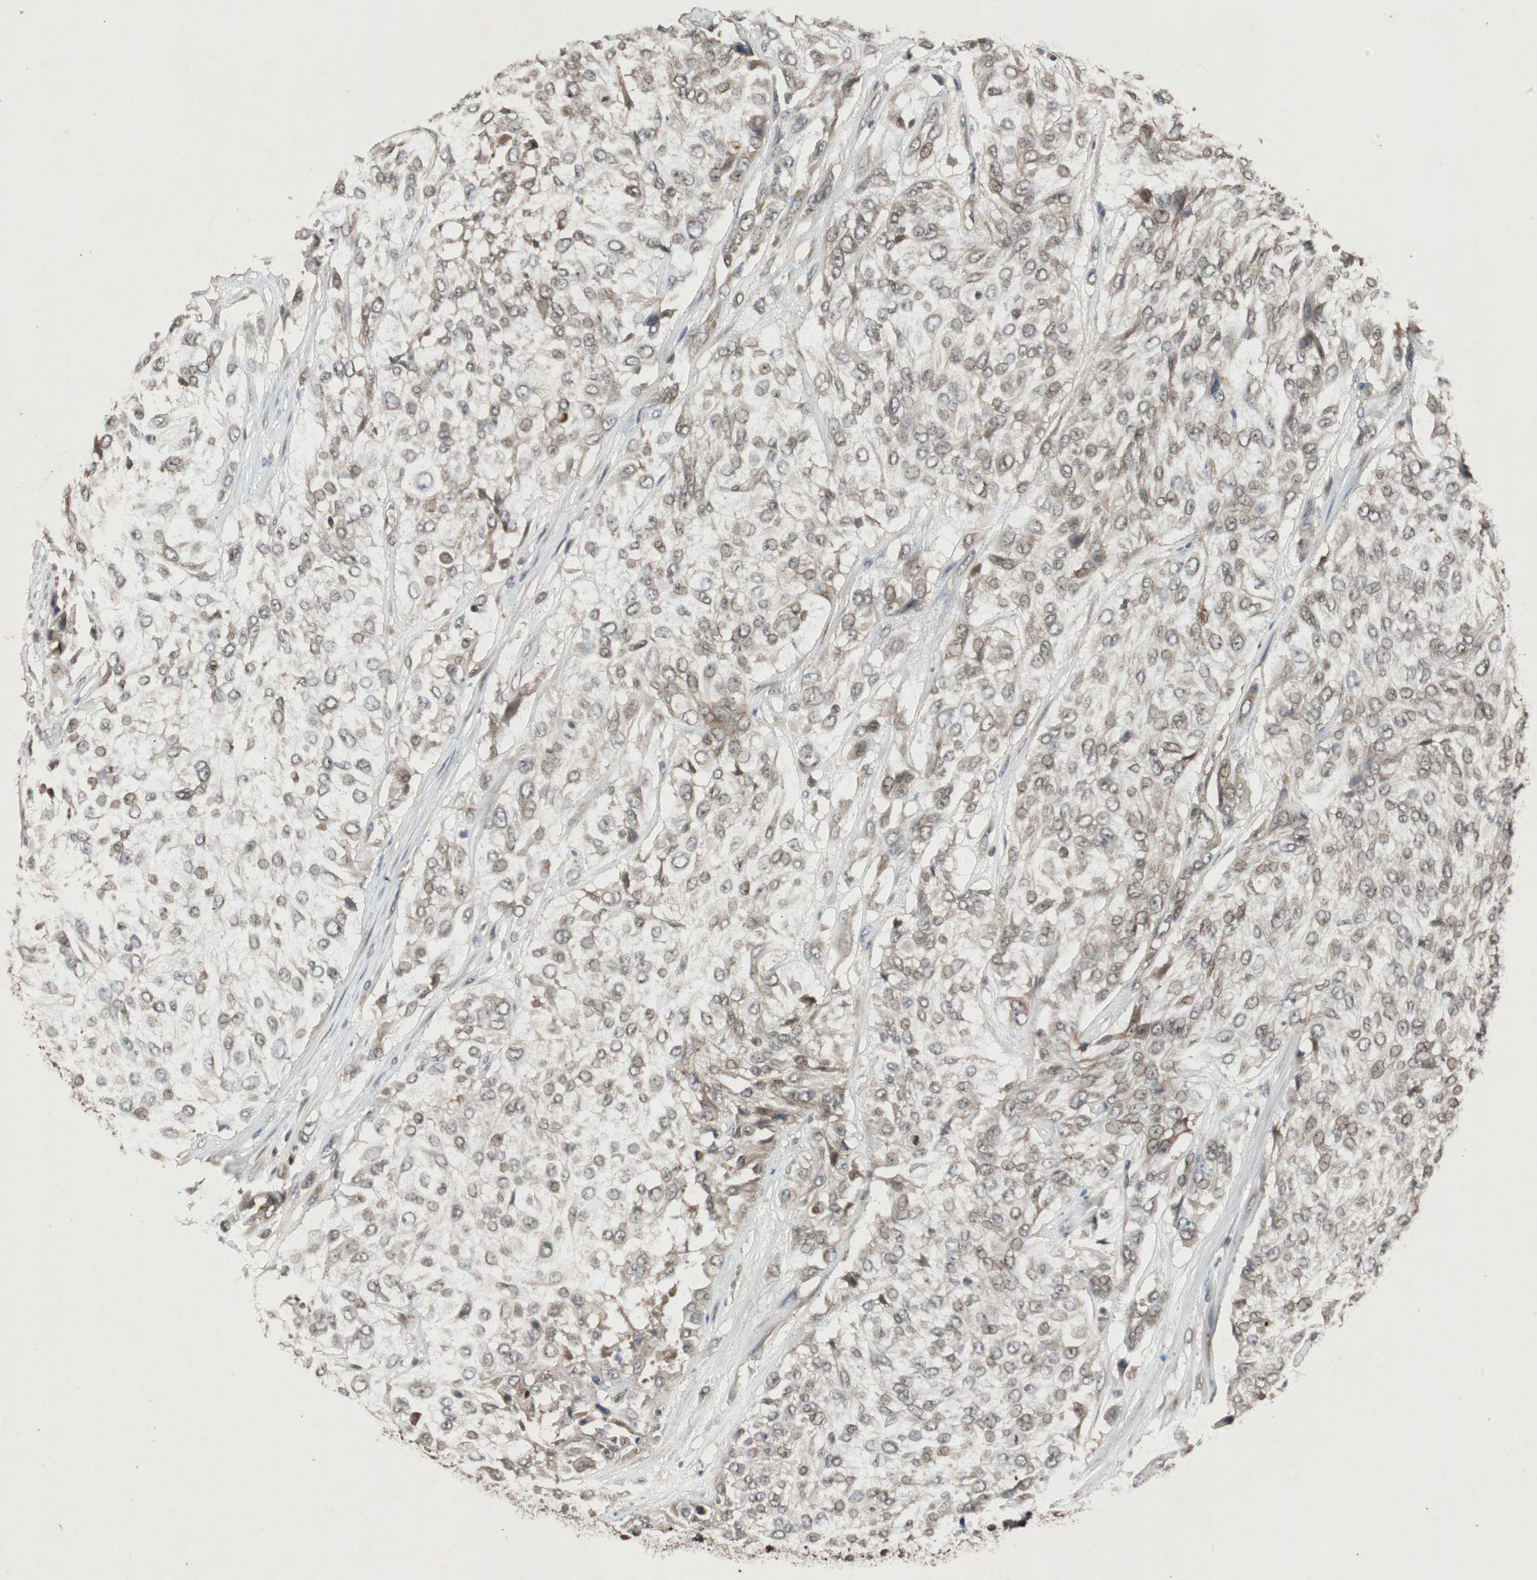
{"staining": {"intensity": "moderate", "quantity": ">75%", "location": "cytoplasmic/membranous"}, "tissue": "urothelial cancer", "cell_type": "Tumor cells", "image_type": "cancer", "snomed": [{"axis": "morphology", "description": "Urothelial carcinoma, High grade"}, {"axis": "topography", "description": "Urinary bladder"}], "caption": "The micrograph exhibits a brown stain indicating the presence of a protein in the cytoplasmic/membranous of tumor cells in urothelial cancer.", "gene": "SLIT2", "patient": {"sex": "male", "age": 57}}